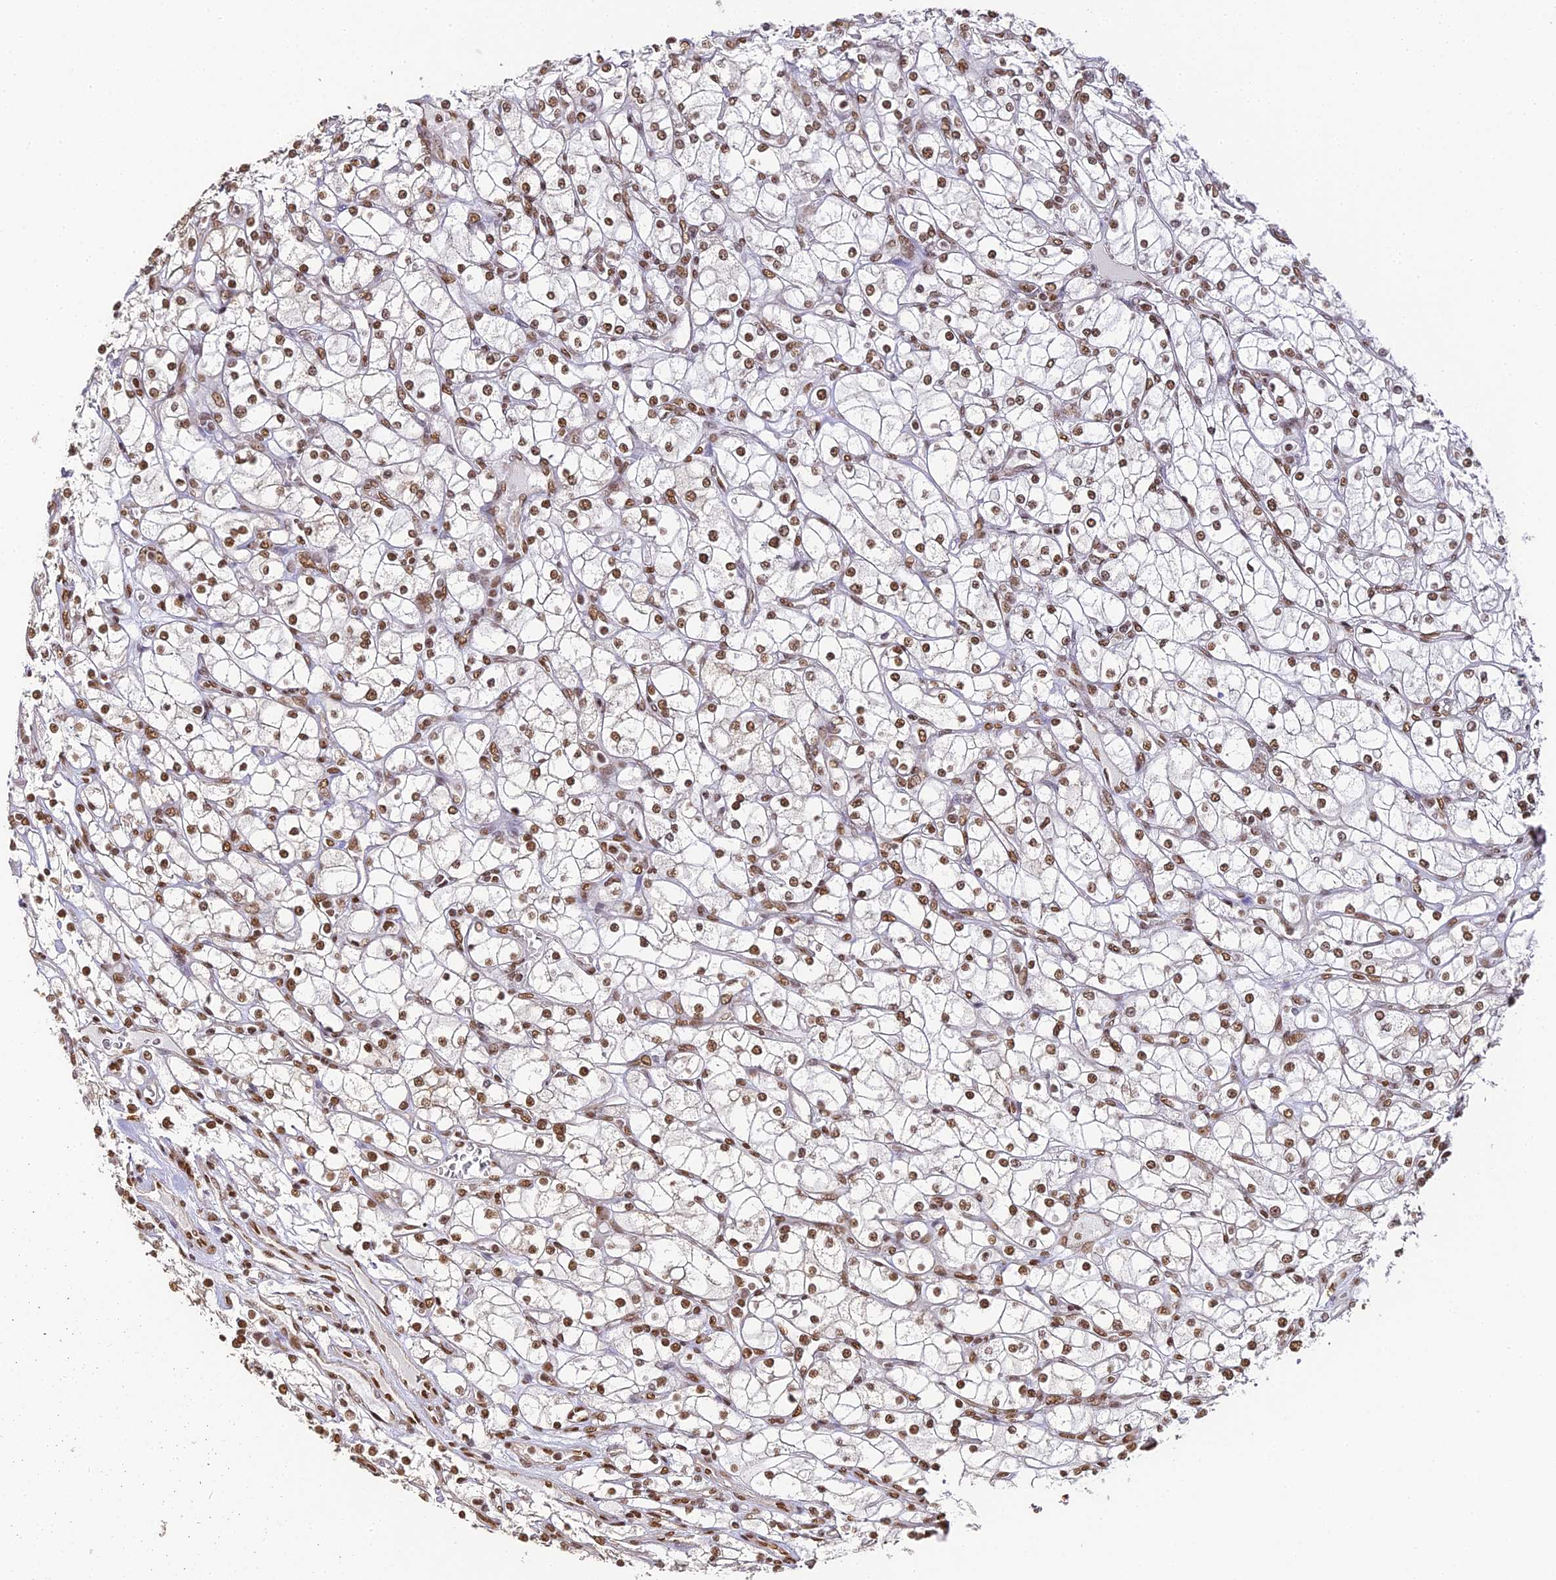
{"staining": {"intensity": "moderate", "quantity": ">75%", "location": "nuclear"}, "tissue": "renal cancer", "cell_type": "Tumor cells", "image_type": "cancer", "snomed": [{"axis": "morphology", "description": "Adenocarcinoma, NOS"}, {"axis": "topography", "description": "Kidney"}], "caption": "Human renal cancer (adenocarcinoma) stained for a protein (brown) displays moderate nuclear positive positivity in about >75% of tumor cells.", "gene": "HNRNPA1", "patient": {"sex": "male", "age": 80}}